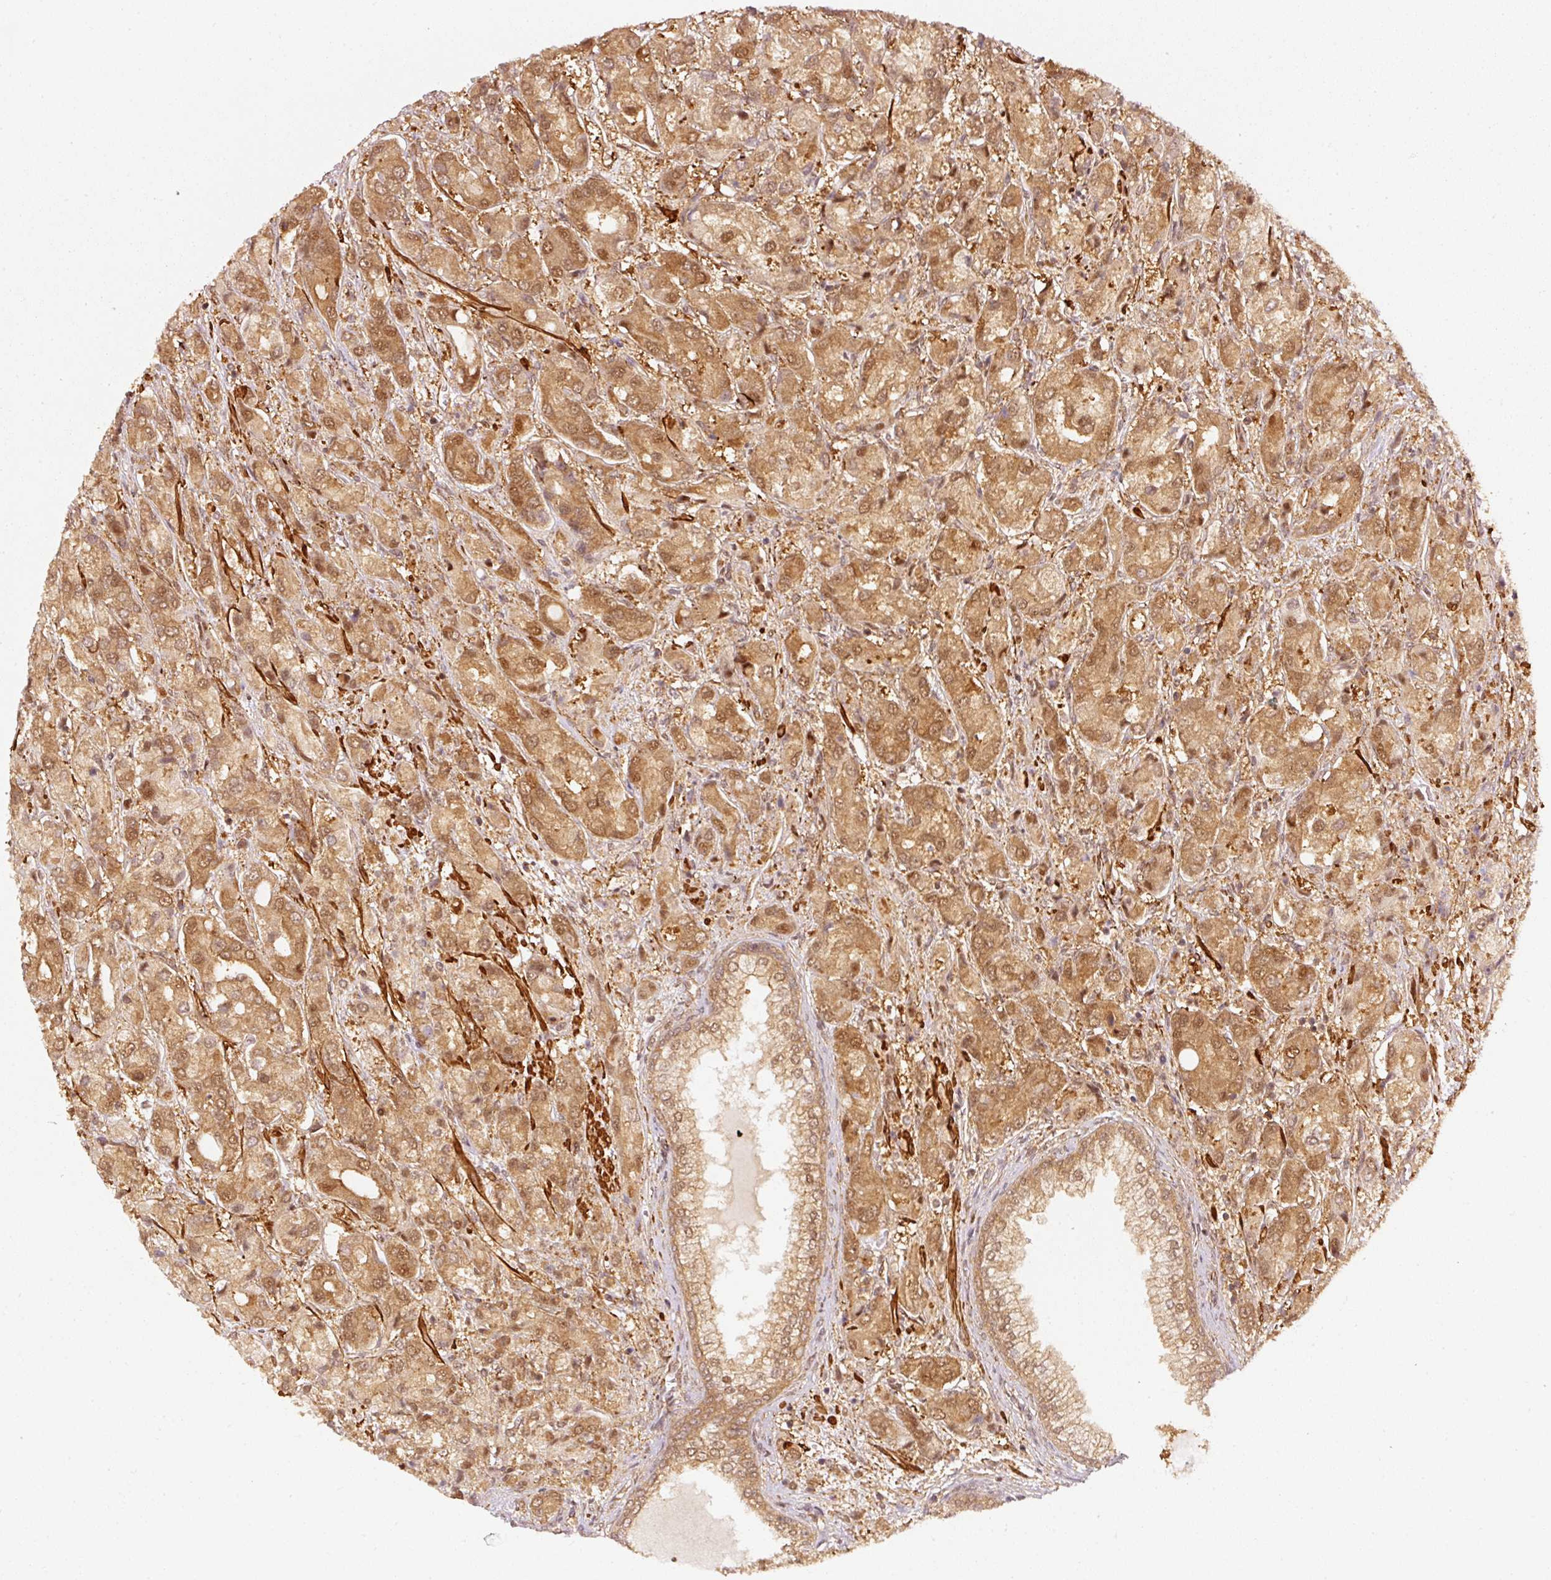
{"staining": {"intensity": "moderate", "quantity": ">75%", "location": "cytoplasmic/membranous,nuclear"}, "tissue": "prostate cancer", "cell_type": "Tumor cells", "image_type": "cancer", "snomed": [{"axis": "morphology", "description": "Adenocarcinoma, High grade"}, {"axis": "topography", "description": "Prostate"}], "caption": "The histopathology image displays staining of prostate cancer, revealing moderate cytoplasmic/membranous and nuclear protein staining (brown color) within tumor cells. Using DAB (3,3'-diaminobenzidine) (brown) and hematoxylin (blue) stains, captured at high magnification using brightfield microscopy.", "gene": "PSMD1", "patient": {"sex": "male", "age": 67}}